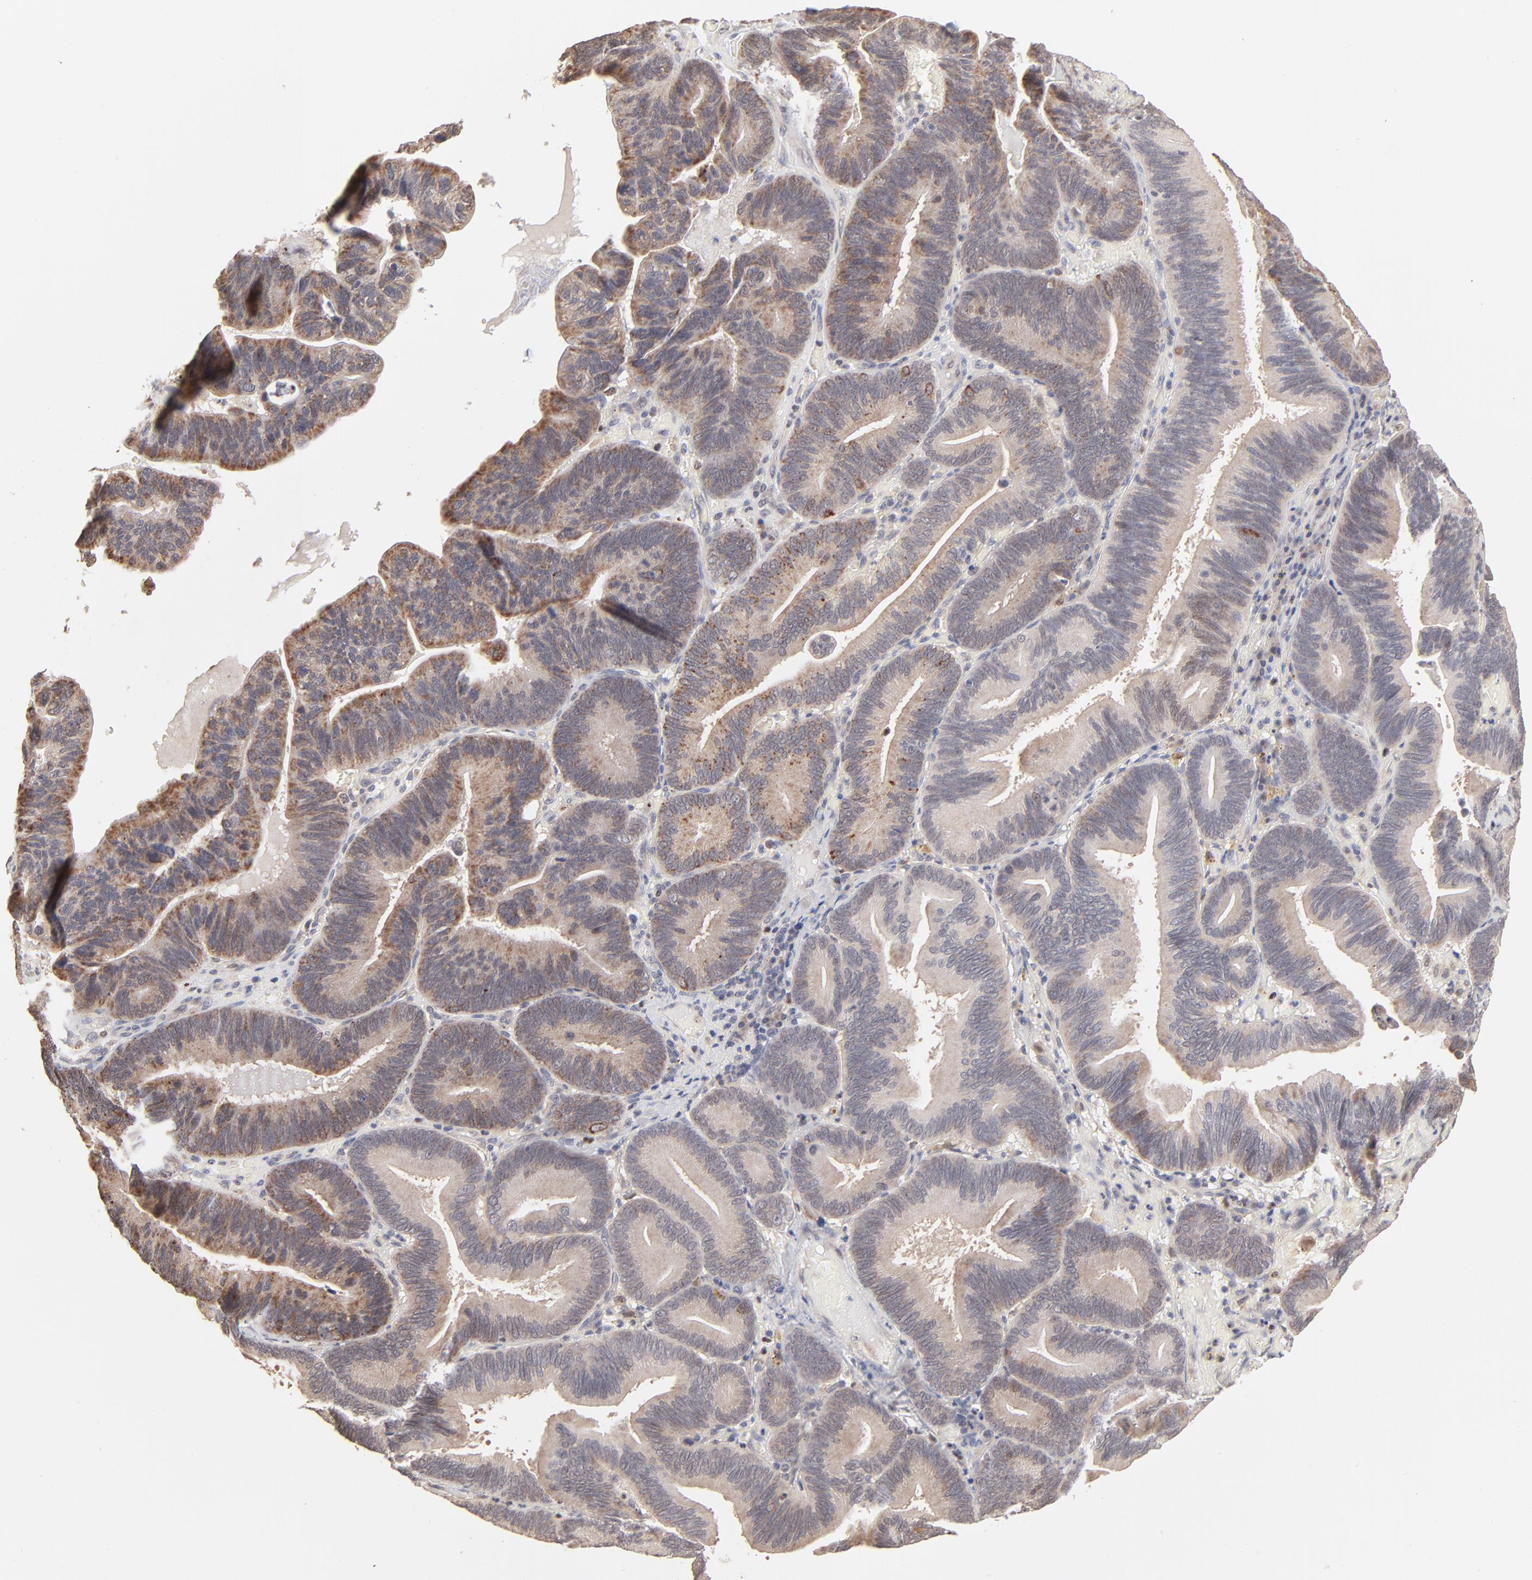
{"staining": {"intensity": "moderate", "quantity": "25%-75%", "location": "cytoplasmic/membranous"}, "tissue": "pancreatic cancer", "cell_type": "Tumor cells", "image_type": "cancer", "snomed": [{"axis": "morphology", "description": "Adenocarcinoma, NOS"}, {"axis": "topography", "description": "Pancreas"}], "caption": "Immunohistochemistry (IHC) image of neoplastic tissue: human pancreatic cancer (adenocarcinoma) stained using immunohistochemistry reveals medium levels of moderate protein expression localized specifically in the cytoplasmic/membranous of tumor cells, appearing as a cytoplasmic/membranous brown color.", "gene": "MSL2", "patient": {"sex": "male", "age": 82}}